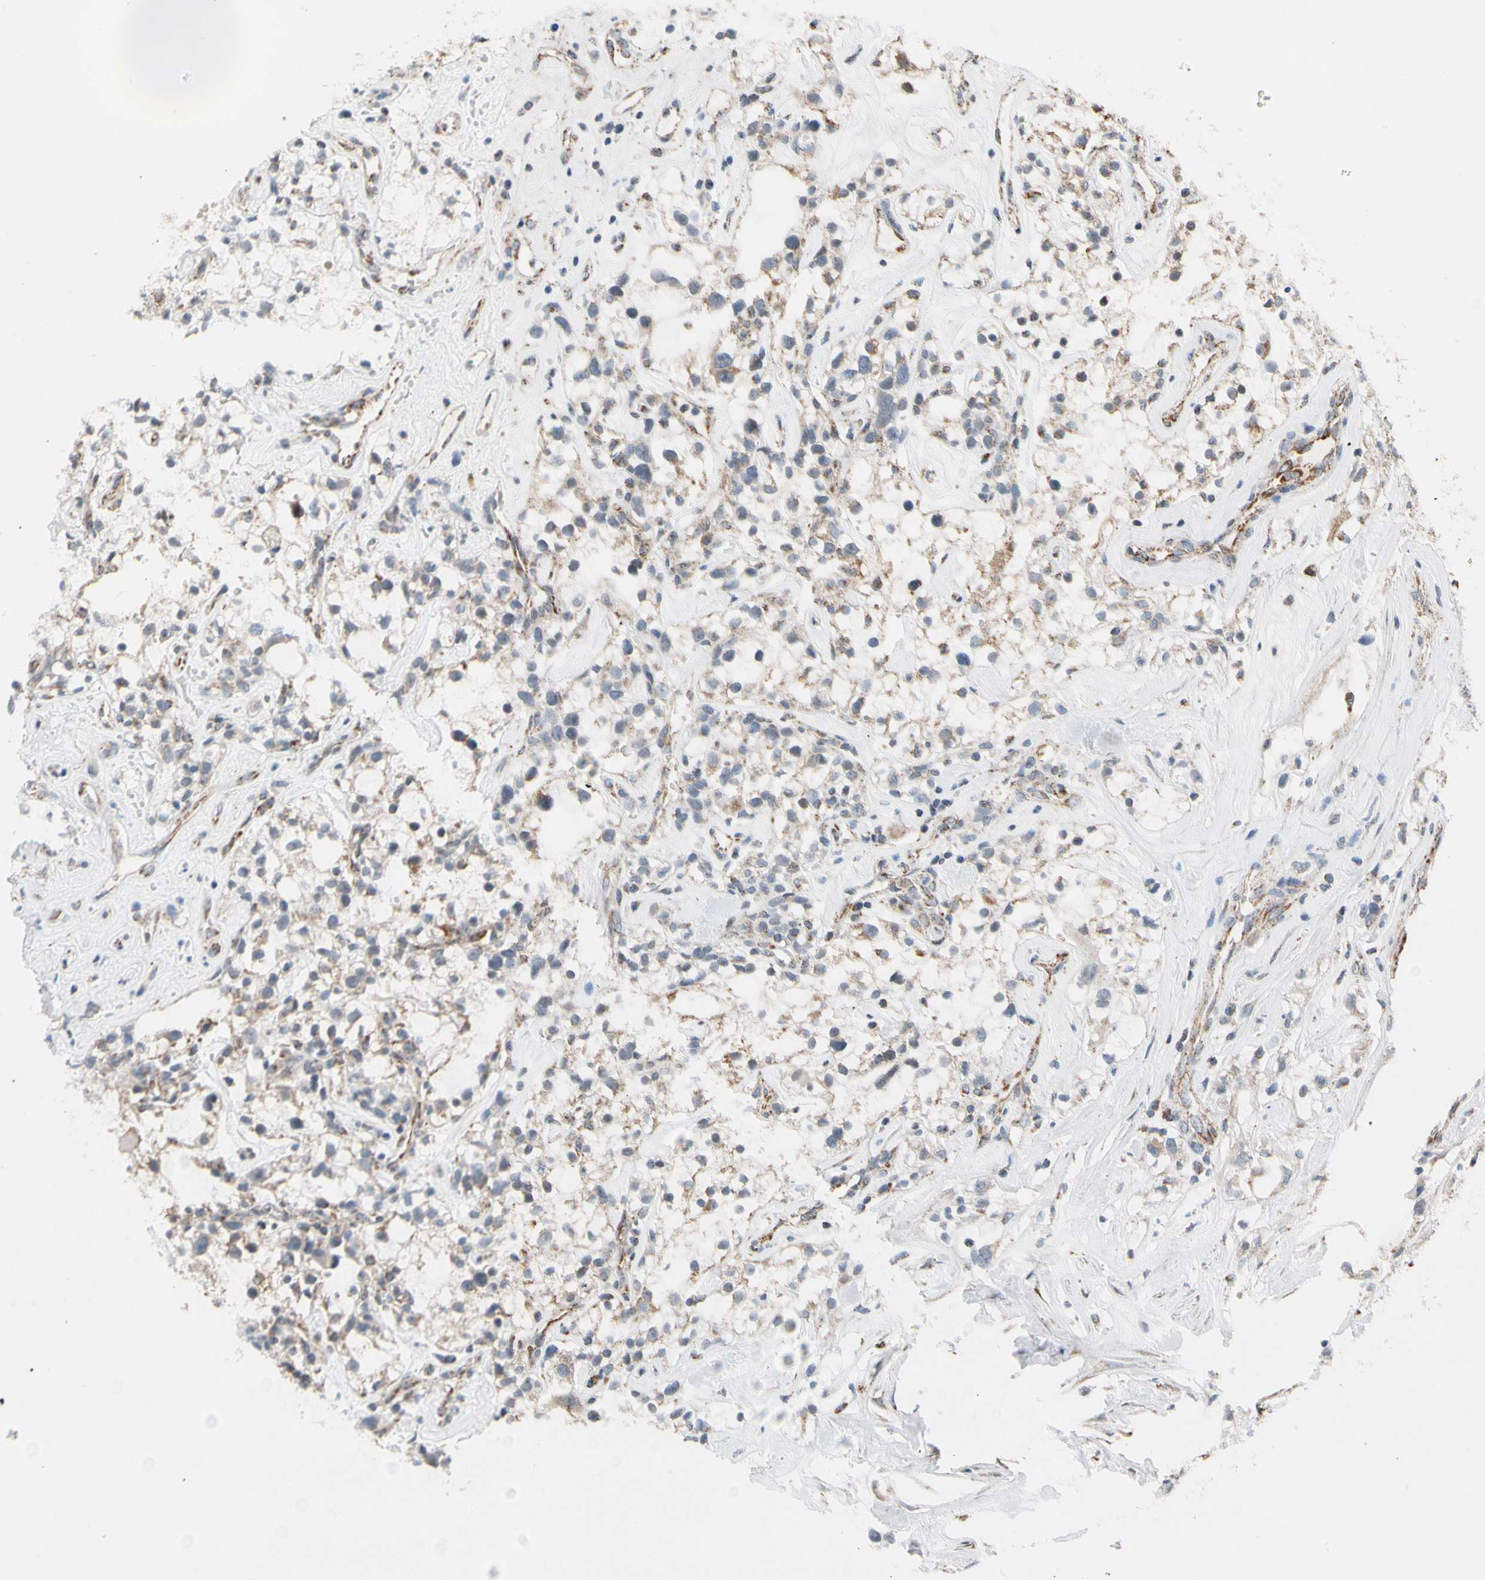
{"staining": {"intensity": "weak", "quantity": "25%-75%", "location": "cytoplasmic/membranous"}, "tissue": "renal cancer", "cell_type": "Tumor cells", "image_type": "cancer", "snomed": [{"axis": "morphology", "description": "Adenocarcinoma, NOS"}, {"axis": "topography", "description": "Kidney"}], "caption": "DAB immunohistochemical staining of renal cancer reveals weak cytoplasmic/membranous protein staining in approximately 25%-75% of tumor cells.", "gene": "KHDC4", "patient": {"sex": "female", "age": 60}}